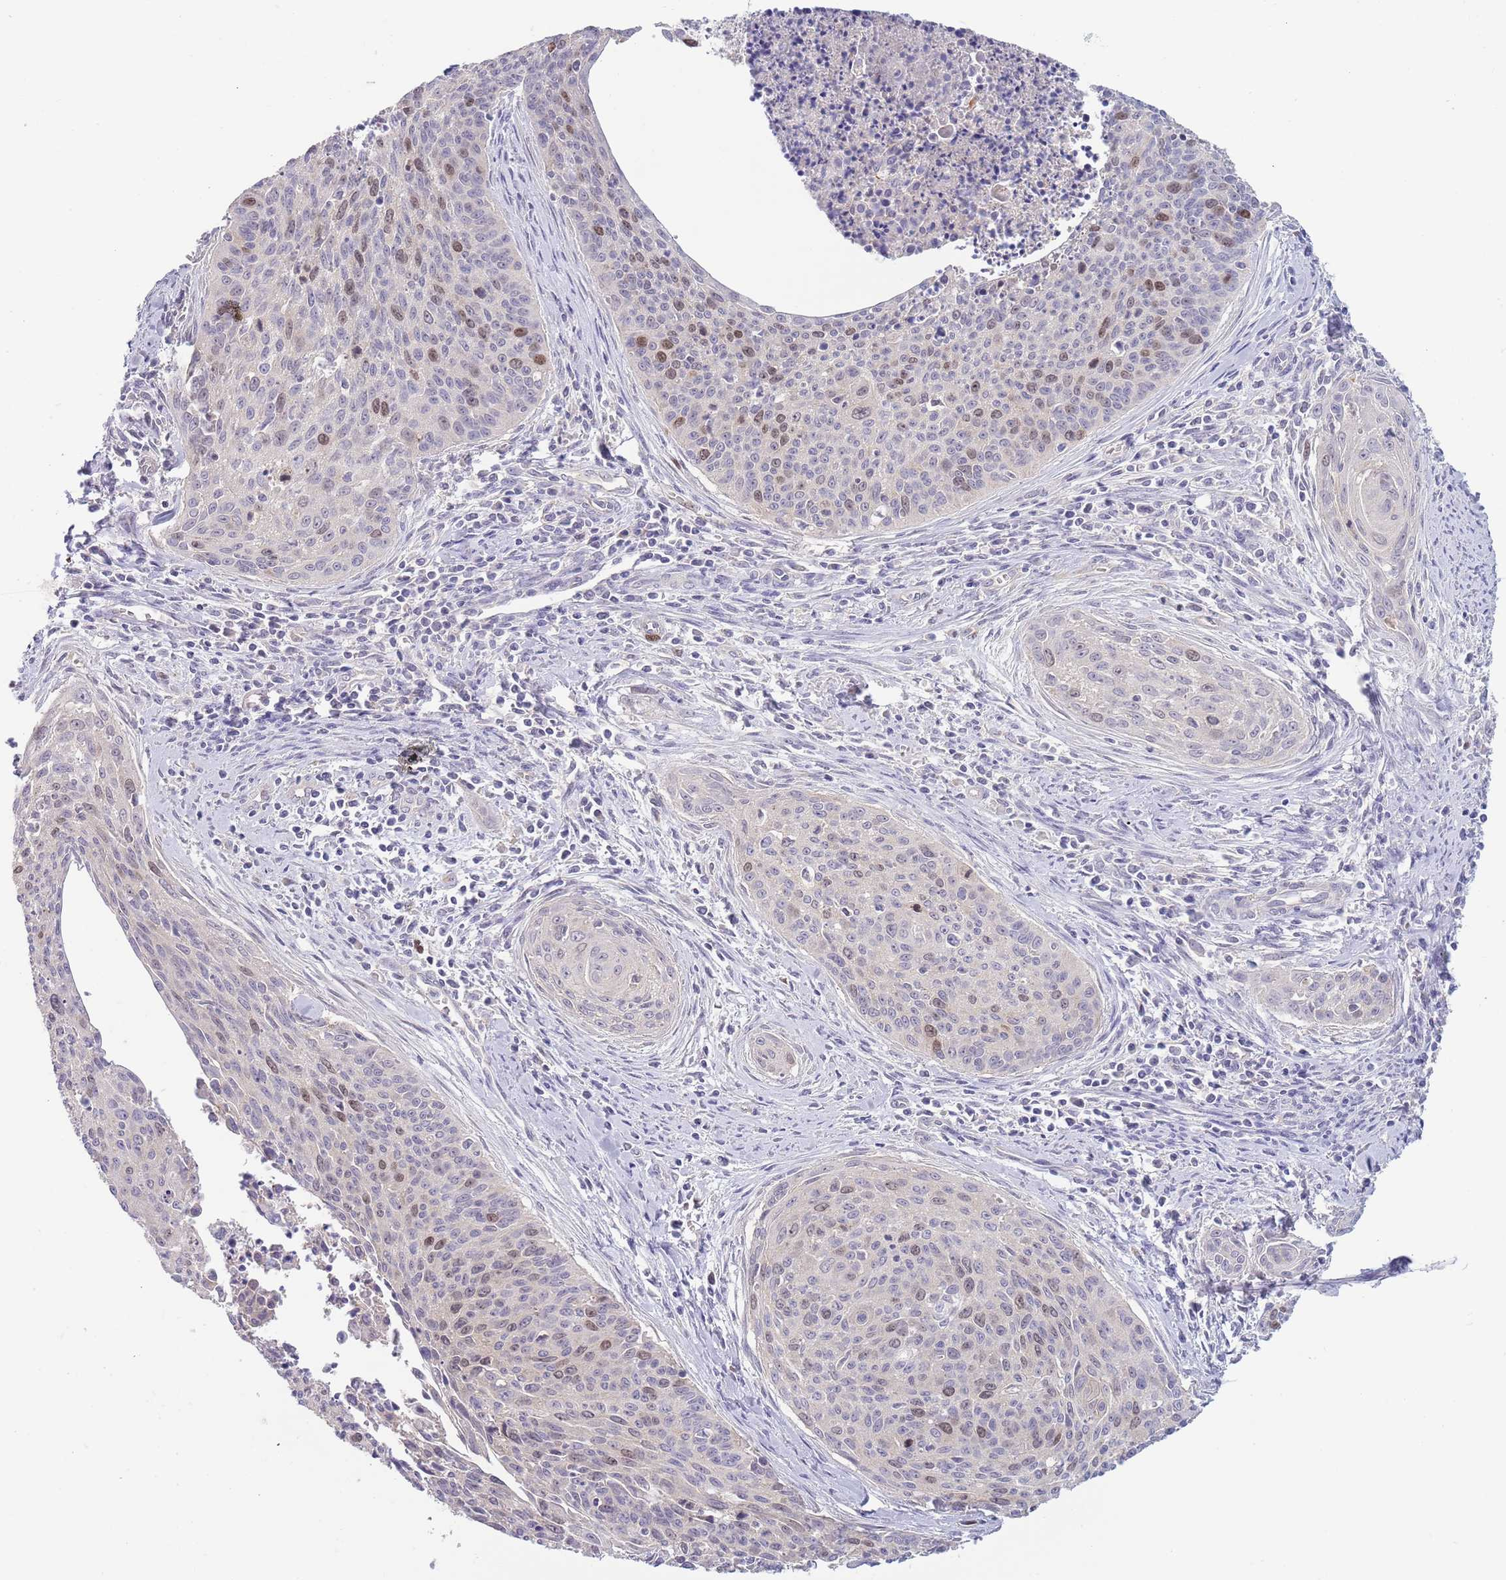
{"staining": {"intensity": "moderate", "quantity": "<25%", "location": "nuclear"}, "tissue": "cervical cancer", "cell_type": "Tumor cells", "image_type": "cancer", "snomed": [{"axis": "morphology", "description": "Squamous cell carcinoma, NOS"}, {"axis": "topography", "description": "Cervix"}], "caption": "Squamous cell carcinoma (cervical) stained with IHC displays moderate nuclear expression in approximately <25% of tumor cells. (Stains: DAB (3,3'-diaminobenzidine) in brown, nuclei in blue, Microscopy: brightfield microscopy at high magnification).", "gene": "PIMREG", "patient": {"sex": "female", "age": 55}}